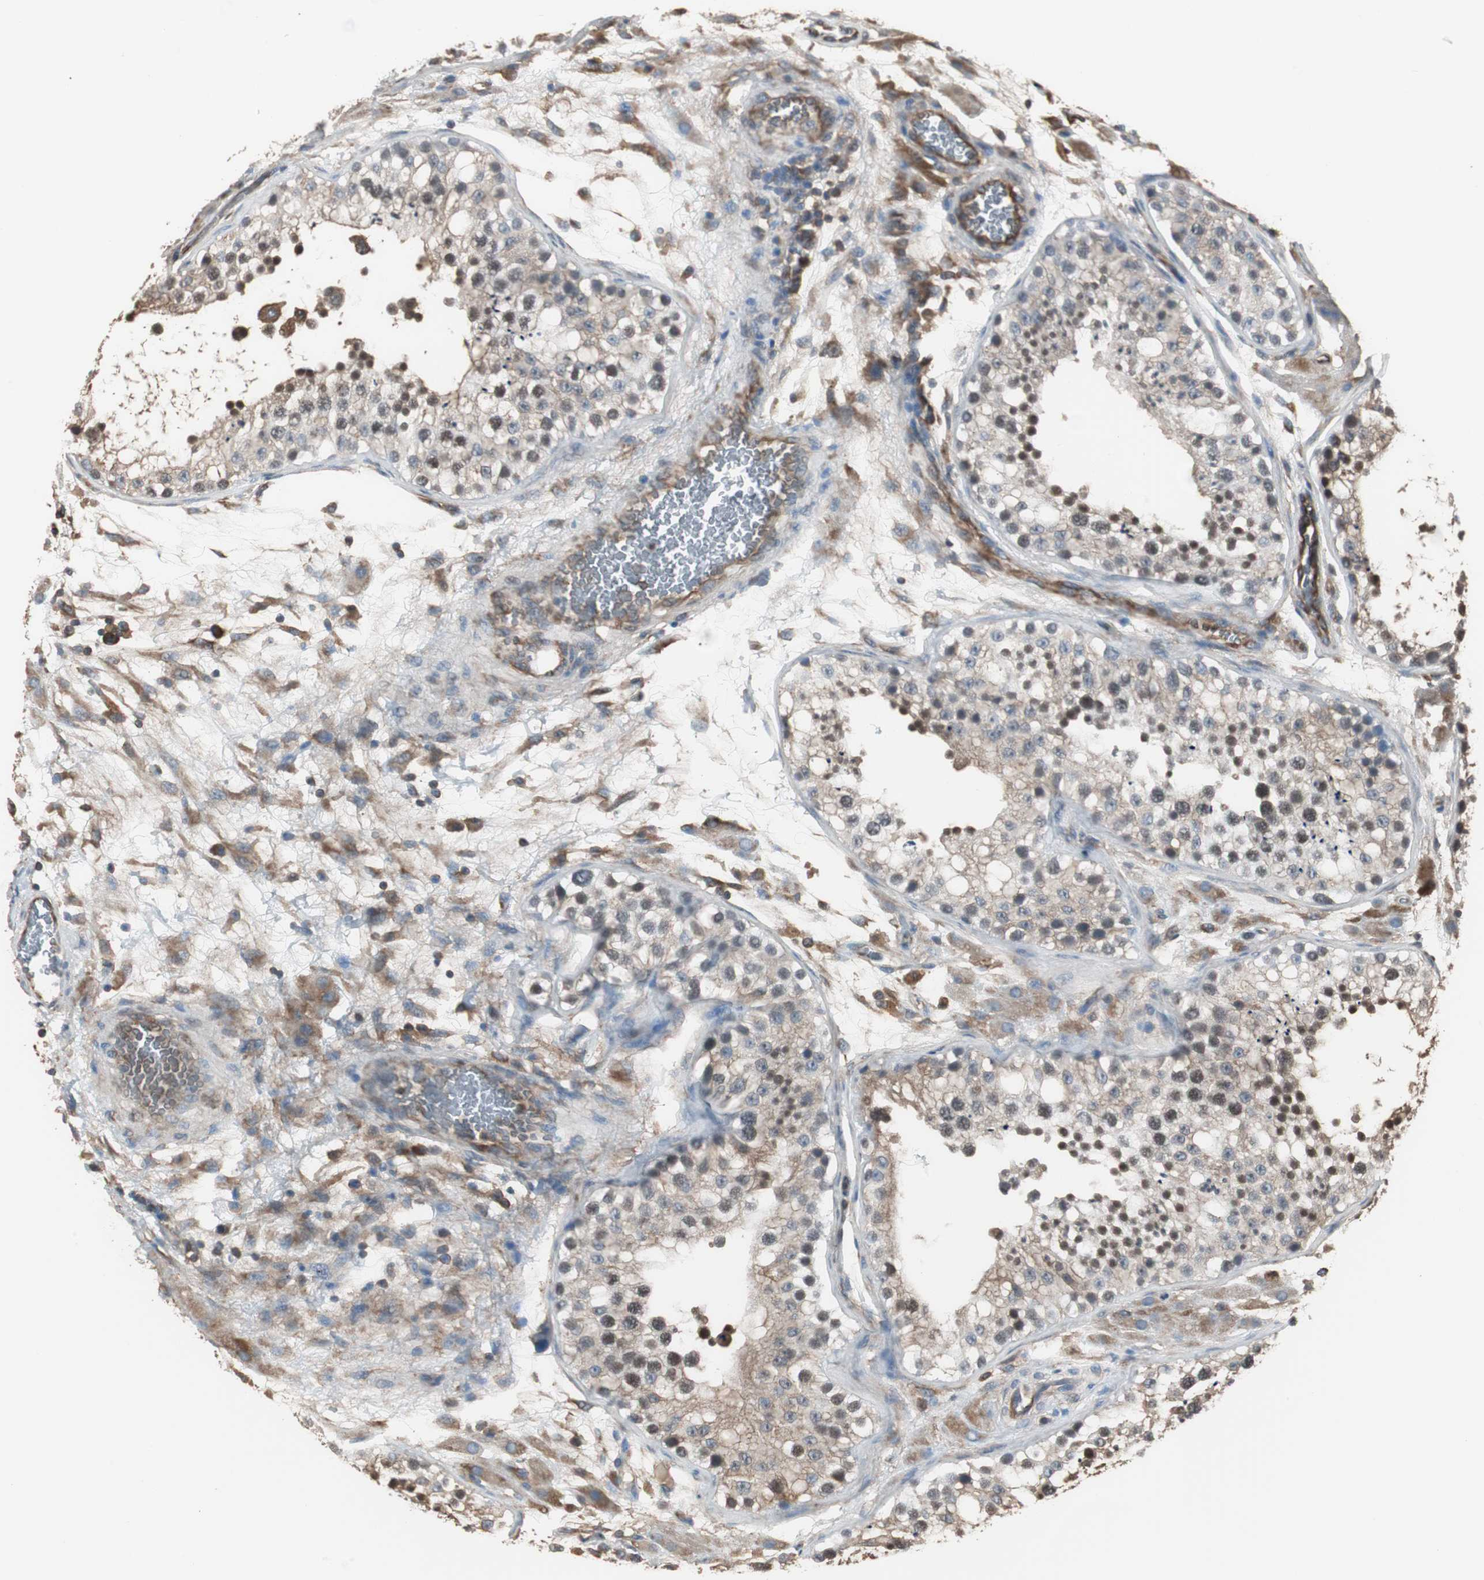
{"staining": {"intensity": "moderate", "quantity": ">75%", "location": "cytoplasmic/membranous"}, "tissue": "testis", "cell_type": "Cells in seminiferous ducts", "image_type": "normal", "snomed": [{"axis": "morphology", "description": "Normal tissue, NOS"}, {"axis": "topography", "description": "Testis"}], "caption": "Protein analysis of unremarkable testis exhibits moderate cytoplasmic/membranous staining in about >75% of cells in seminiferous ducts. (IHC, brightfield microscopy, high magnification).", "gene": "CAPNS1", "patient": {"sex": "male", "age": 26}}